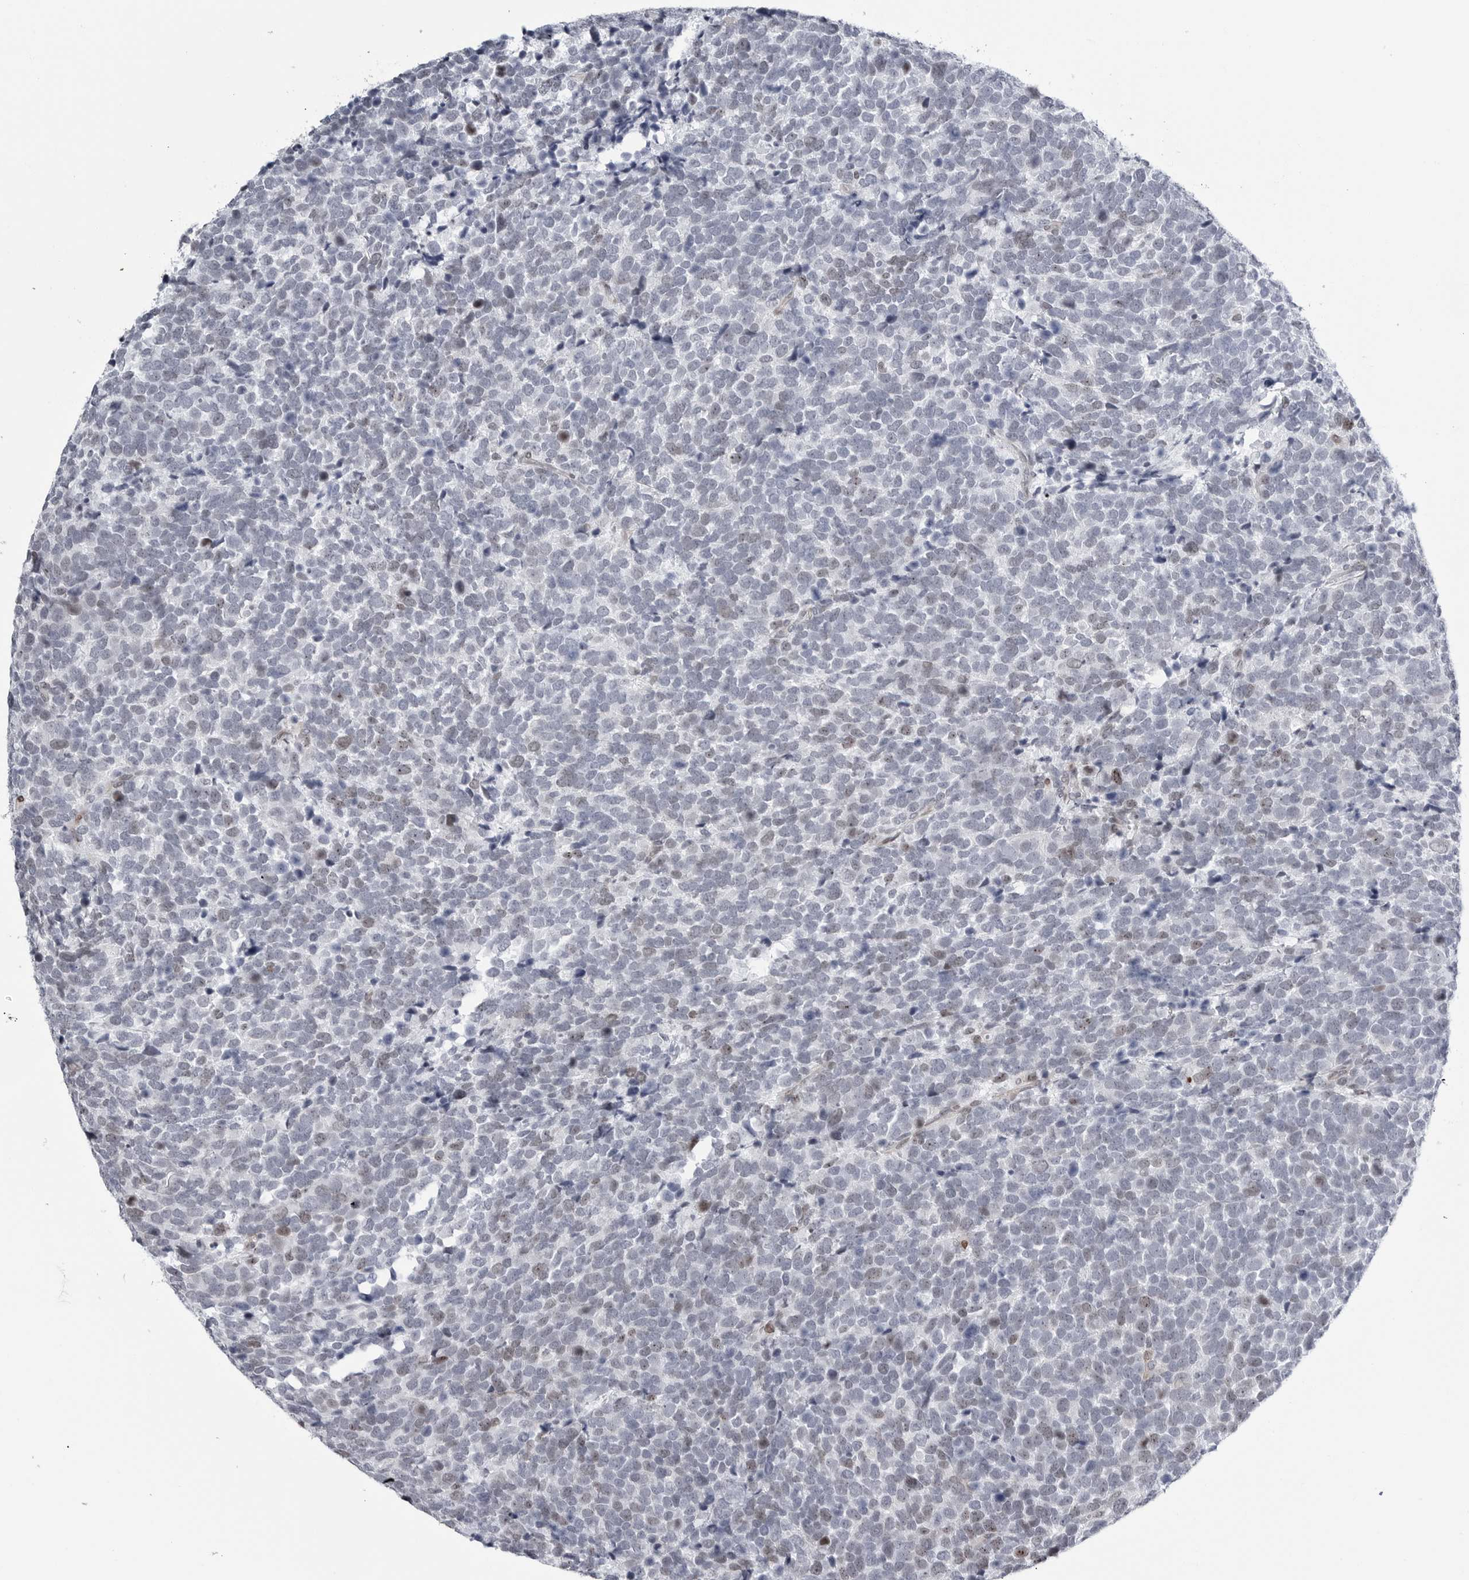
{"staining": {"intensity": "negative", "quantity": "none", "location": "none"}, "tissue": "urothelial cancer", "cell_type": "Tumor cells", "image_type": "cancer", "snomed": [{"axis": "morphology", "description": "Urothelial carcinoma, High grade"}, {"axis": "topography", "description": "Urinary bladder"}], "caption": "There is no significant staining in tumor cells of high-grade urothelial carcinoma. (Brightfield microscopy of DAB (3,3'-diaminobenzidine) immunohistochemistry at high magnification).", "gene": "FAM135B", "patient": {"sex": "female", "age": 82}}